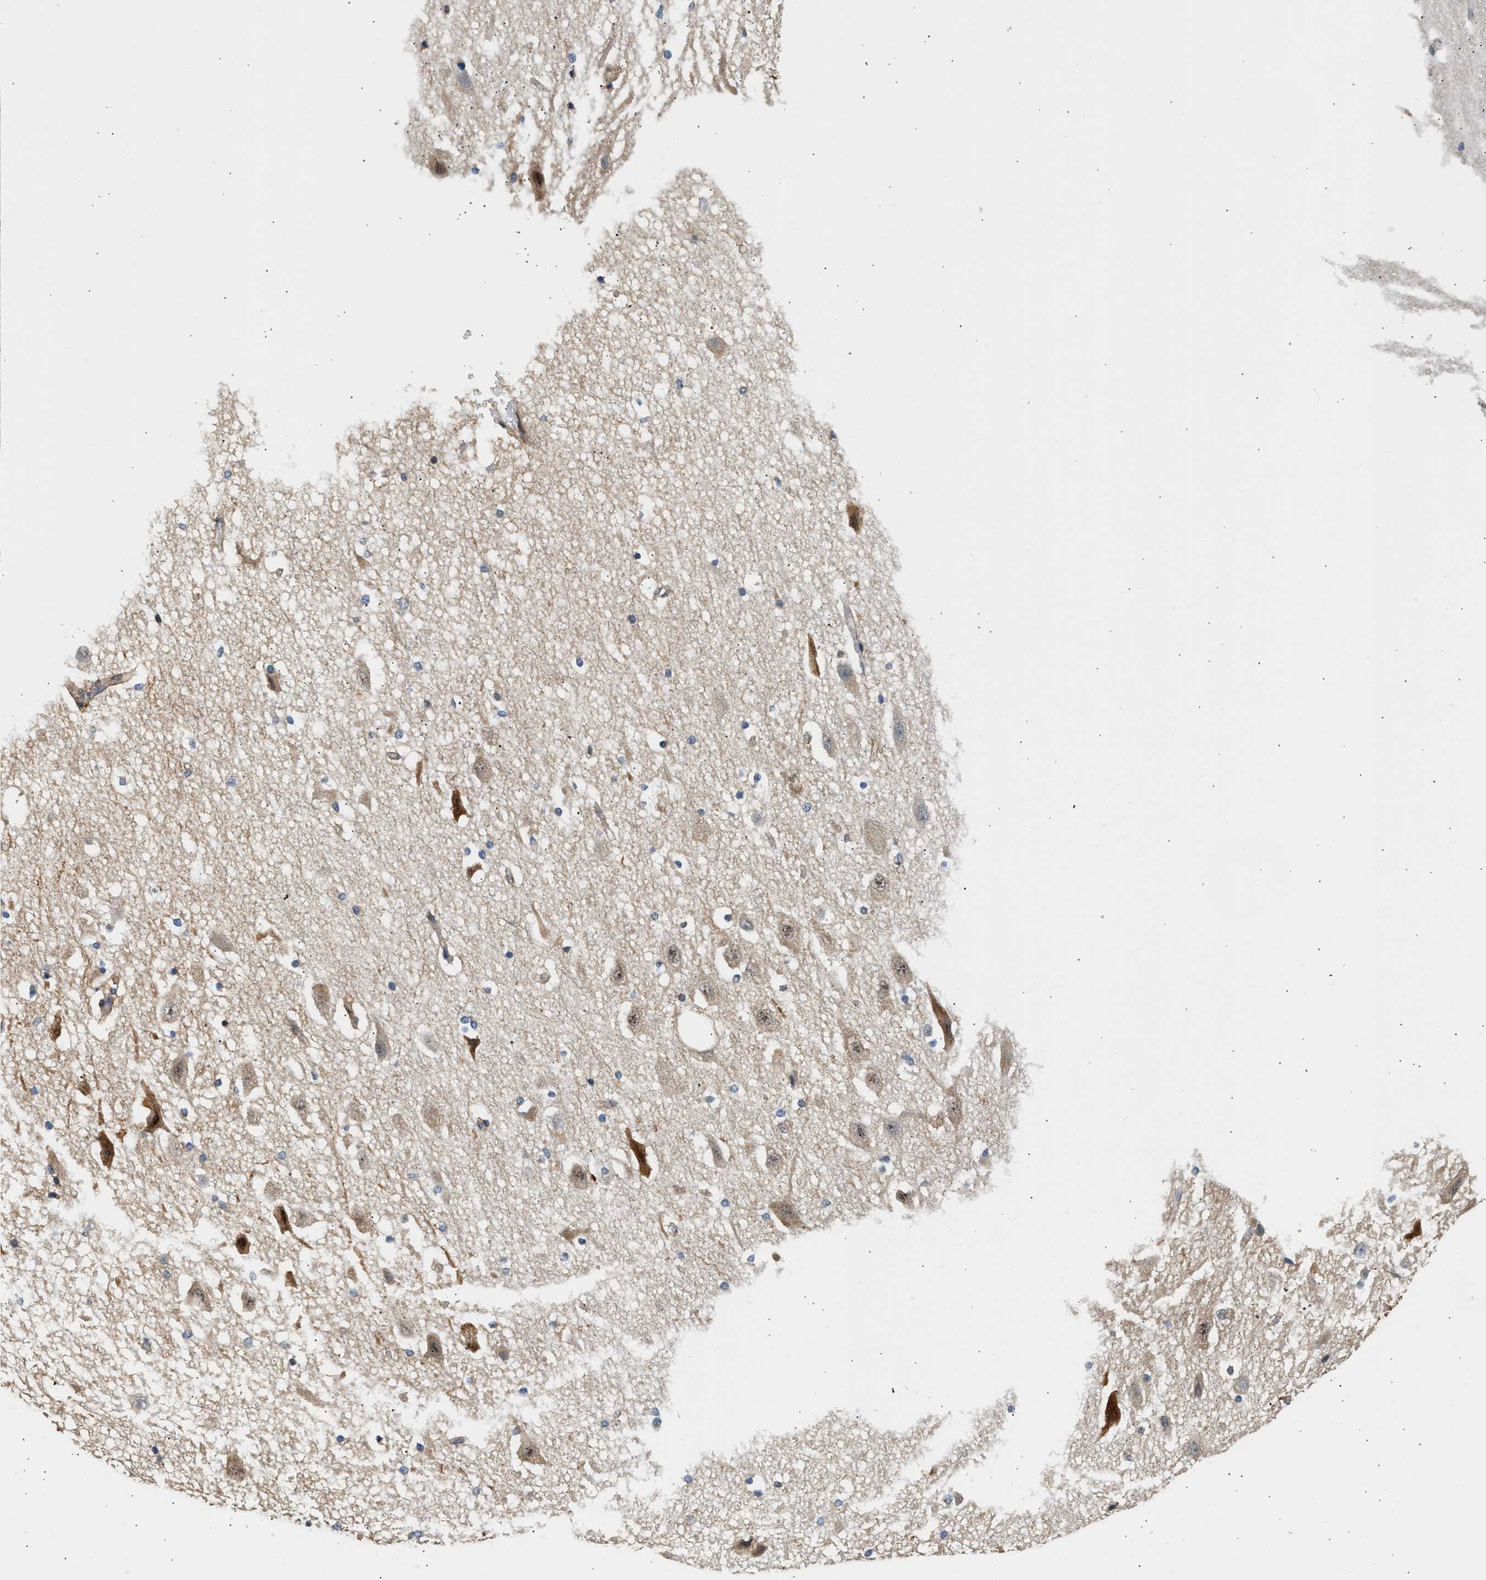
{"staining": {"intensity": "weak", "quantity": "25%-75%", "location": "cytoplasmic/membranous"}, "tissue": "hippocampus", "cell_type": "Glial cells", "image_type": "normal", "snomed": [{"axis": "morphology", "description": "Normal tissue, NOS"}, {"axis": "topography", "description": "Hippocampus"}], "caption": "This photomicrograph demonstrates IHC staining of benign hippocampus, with low weak cytoplasmic/membranous staining in approximately 25%-75% of glial cells.", "gene": "WDR31", "patient": {"sex": "female", "age": 19}}